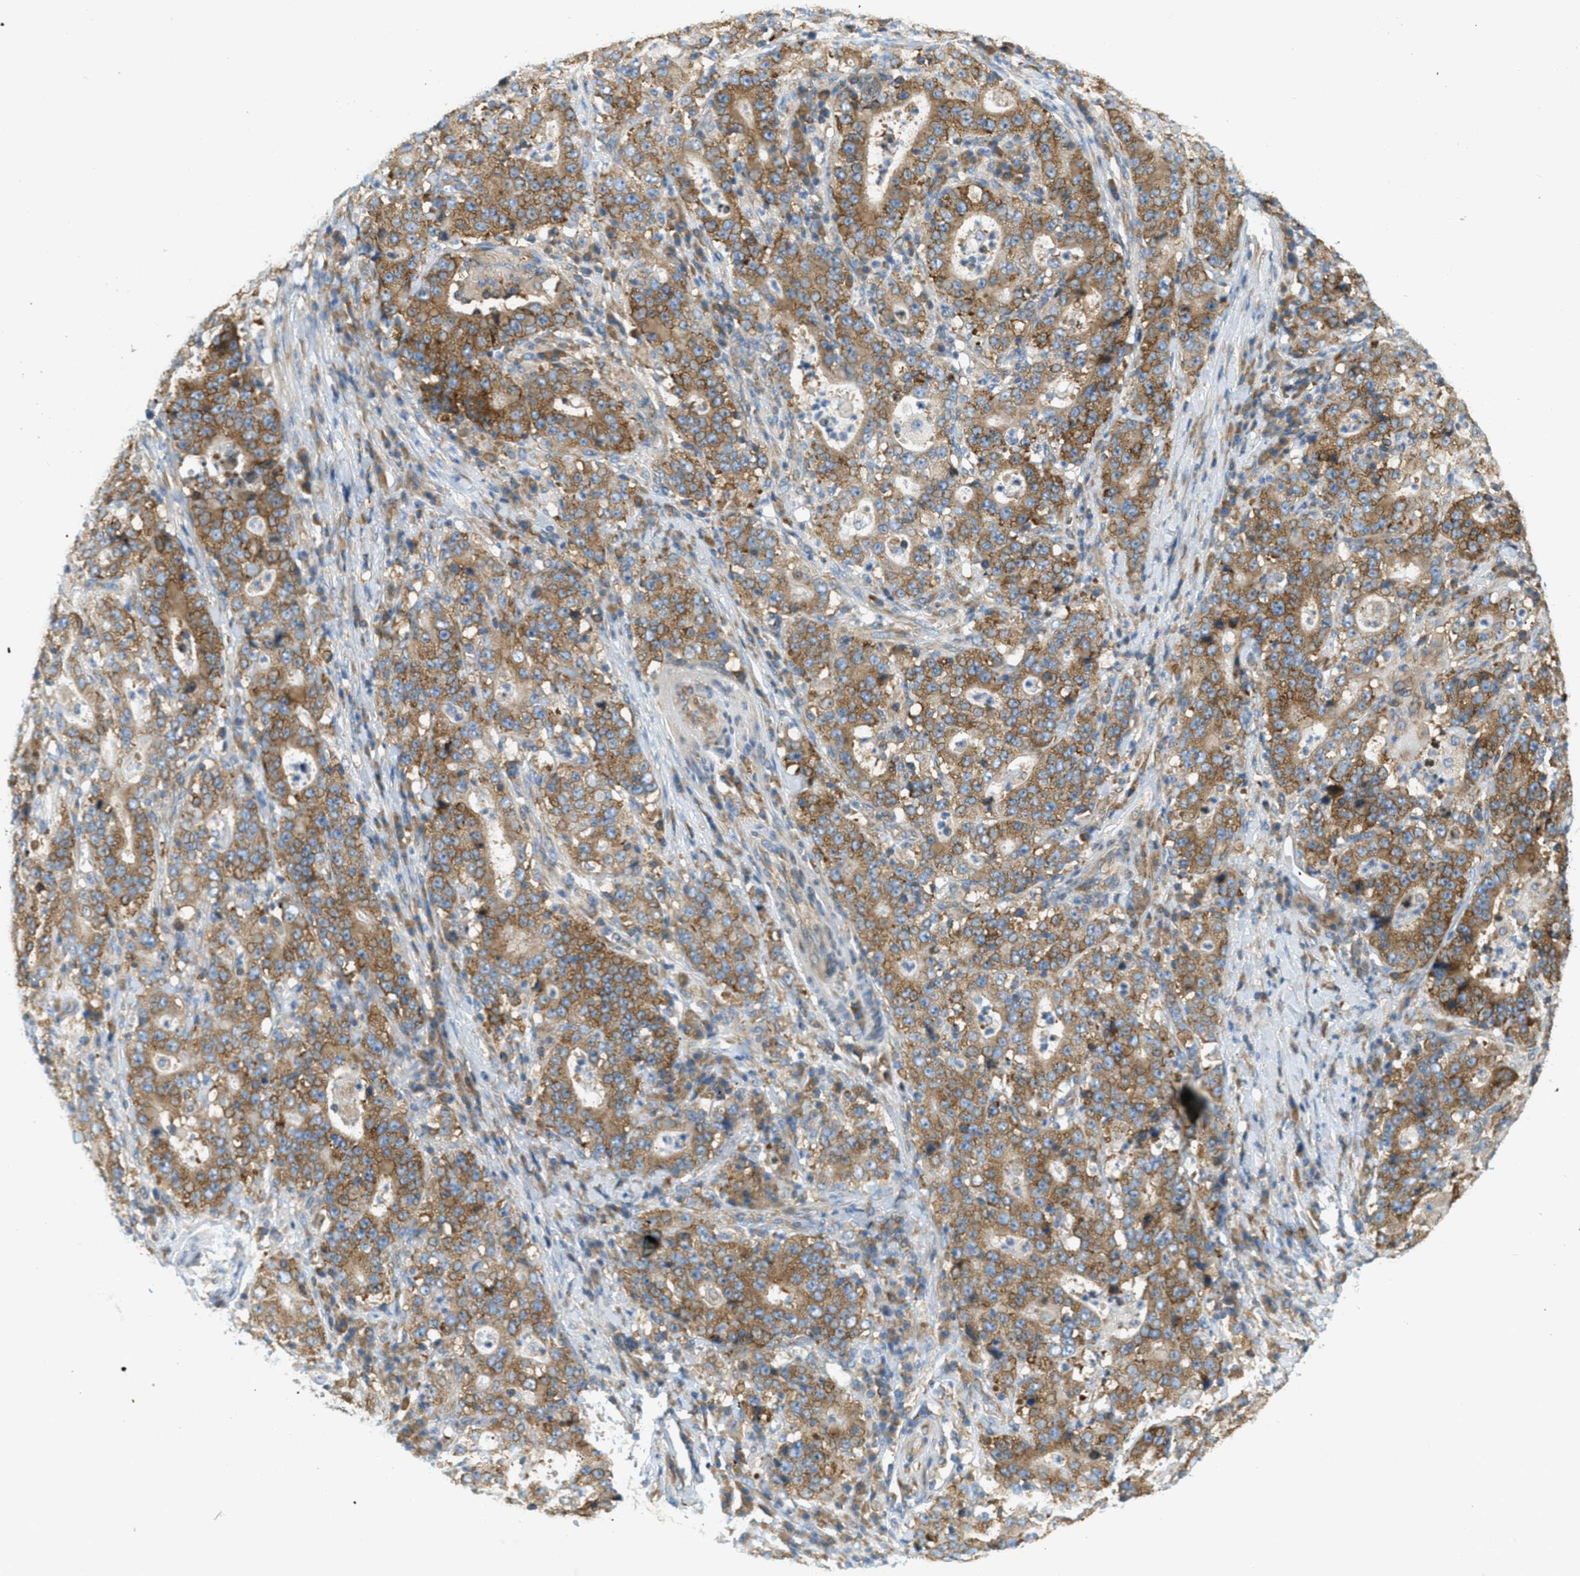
{"staining": {"intensity": "moderate", "quantity": ">75%", "location": "cytoplasmic/membranous"}, "tissue": "stomach cancer", "cell_type": "Tumor cells", "image_type": "cancer", "snomed": [{"axis": "morphology", "description": "Normal tissue, NOS"}, {"axis": "morphology", "description": "Adenocarcinoma, NOS"}, {"axis": "topography", "description": "Stomach, upper"}, {"axis": "topography", "description": "Stomach"}], "caption": "Stomach cancer stained for a protein demonstrates moderate cytoplasmic/membranous positivity in tumor cells.", "gene": "ABCF1", "patient": {"sex": "male", "age": 59}}